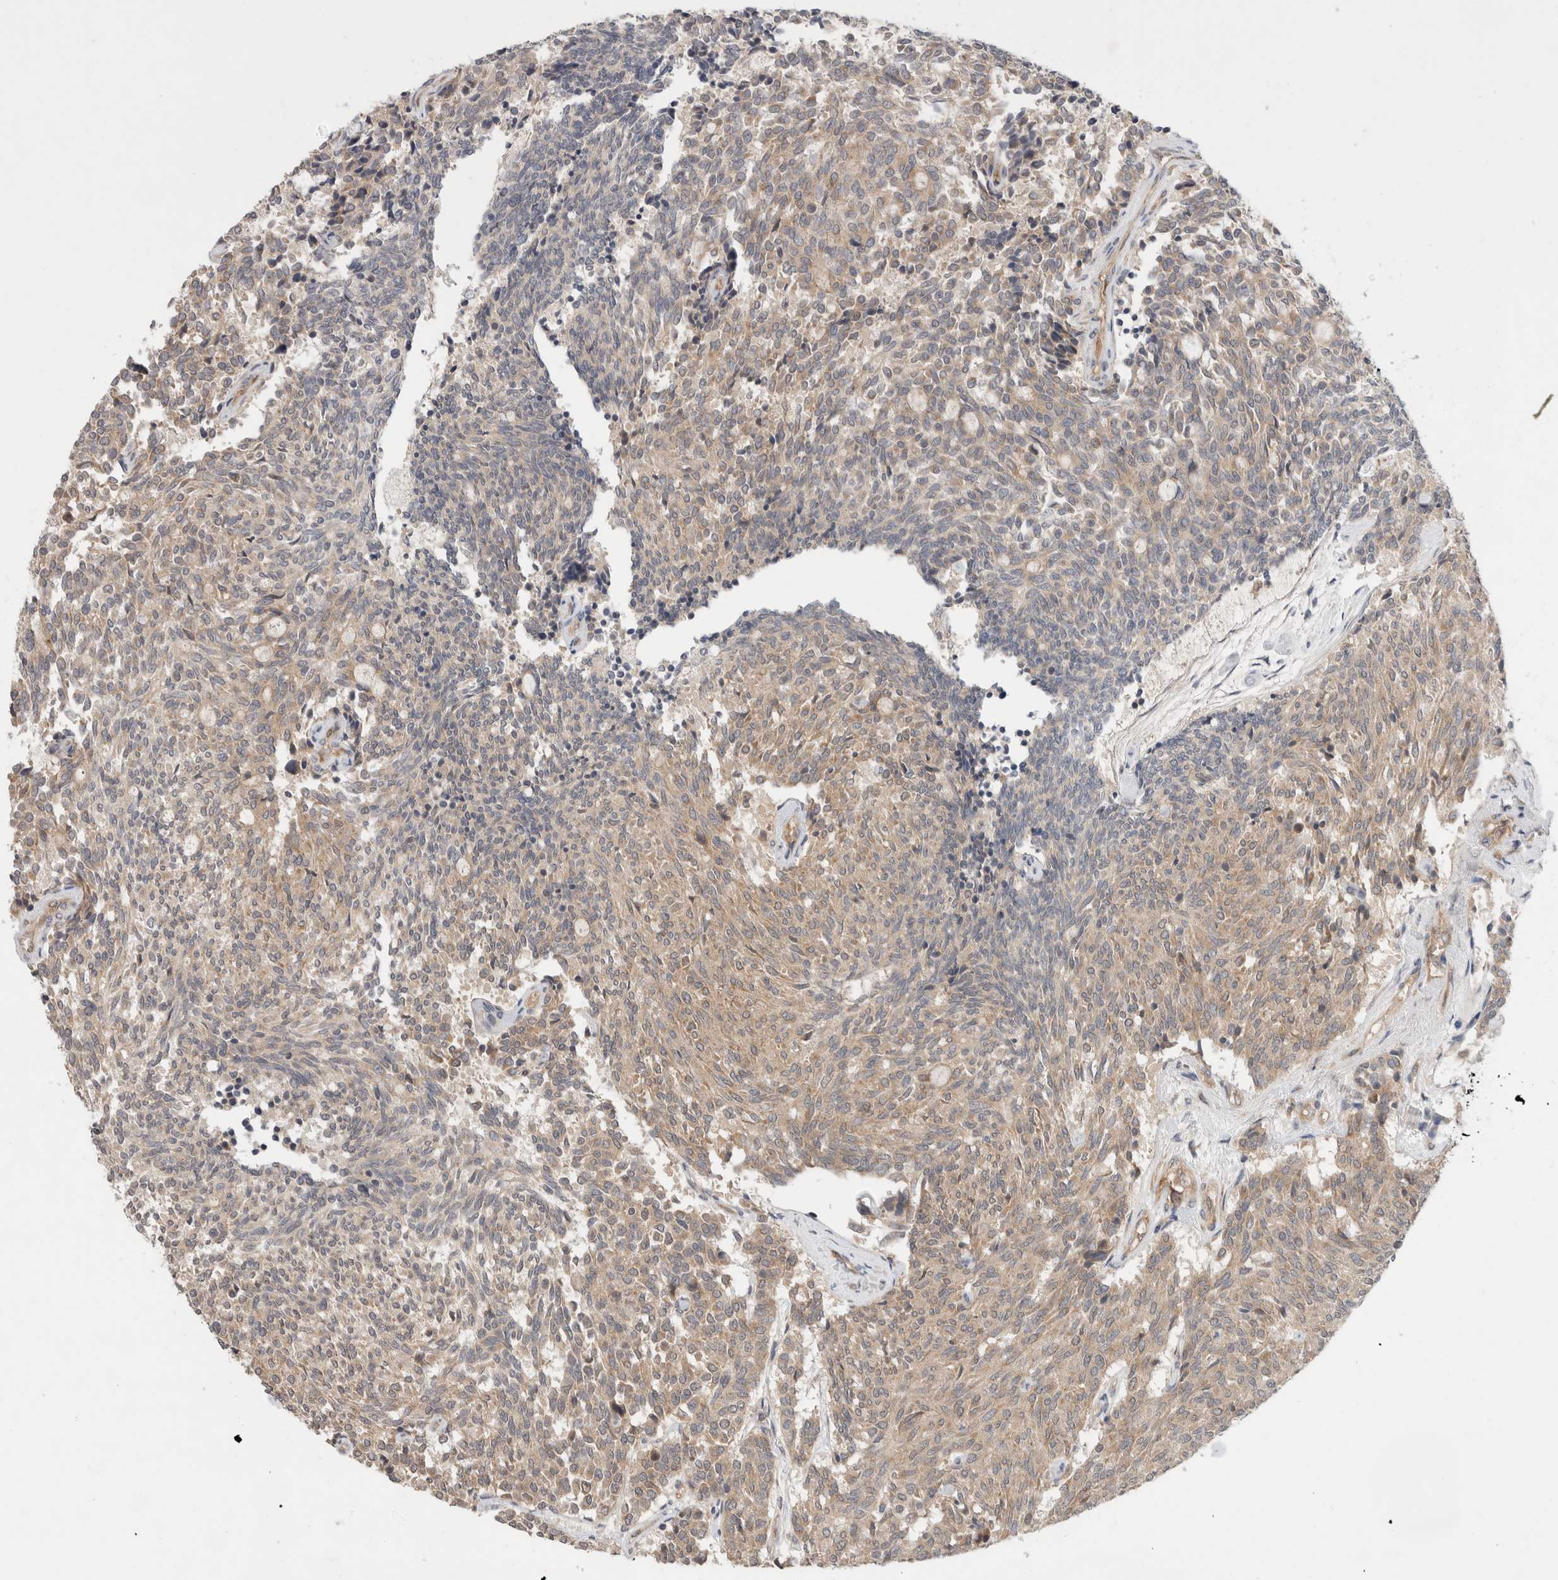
{"staining": {"intensity": "weak", "quantity": ">75%", "location": "cytoplasmic/membranous"}, "tissue": "carcinoid", "cell_type": "Tumor cells", "image_type": "cancer", "snomed": [{"axis": "morphology", "description": "Carcinoid, malignant, NOS"}, {"axis": "topography", "description": "Pancreas"}], "caption": "DAB (3,3'-diaminobenzidine) immunohistochemical staining of human carcinoid (malignant) exhibits weak cytoplasmic/membranous protein expression in approximately >75% of tumor cells.", "gene": "SGK1", "patient": {"sex": "female", "age": 54}}